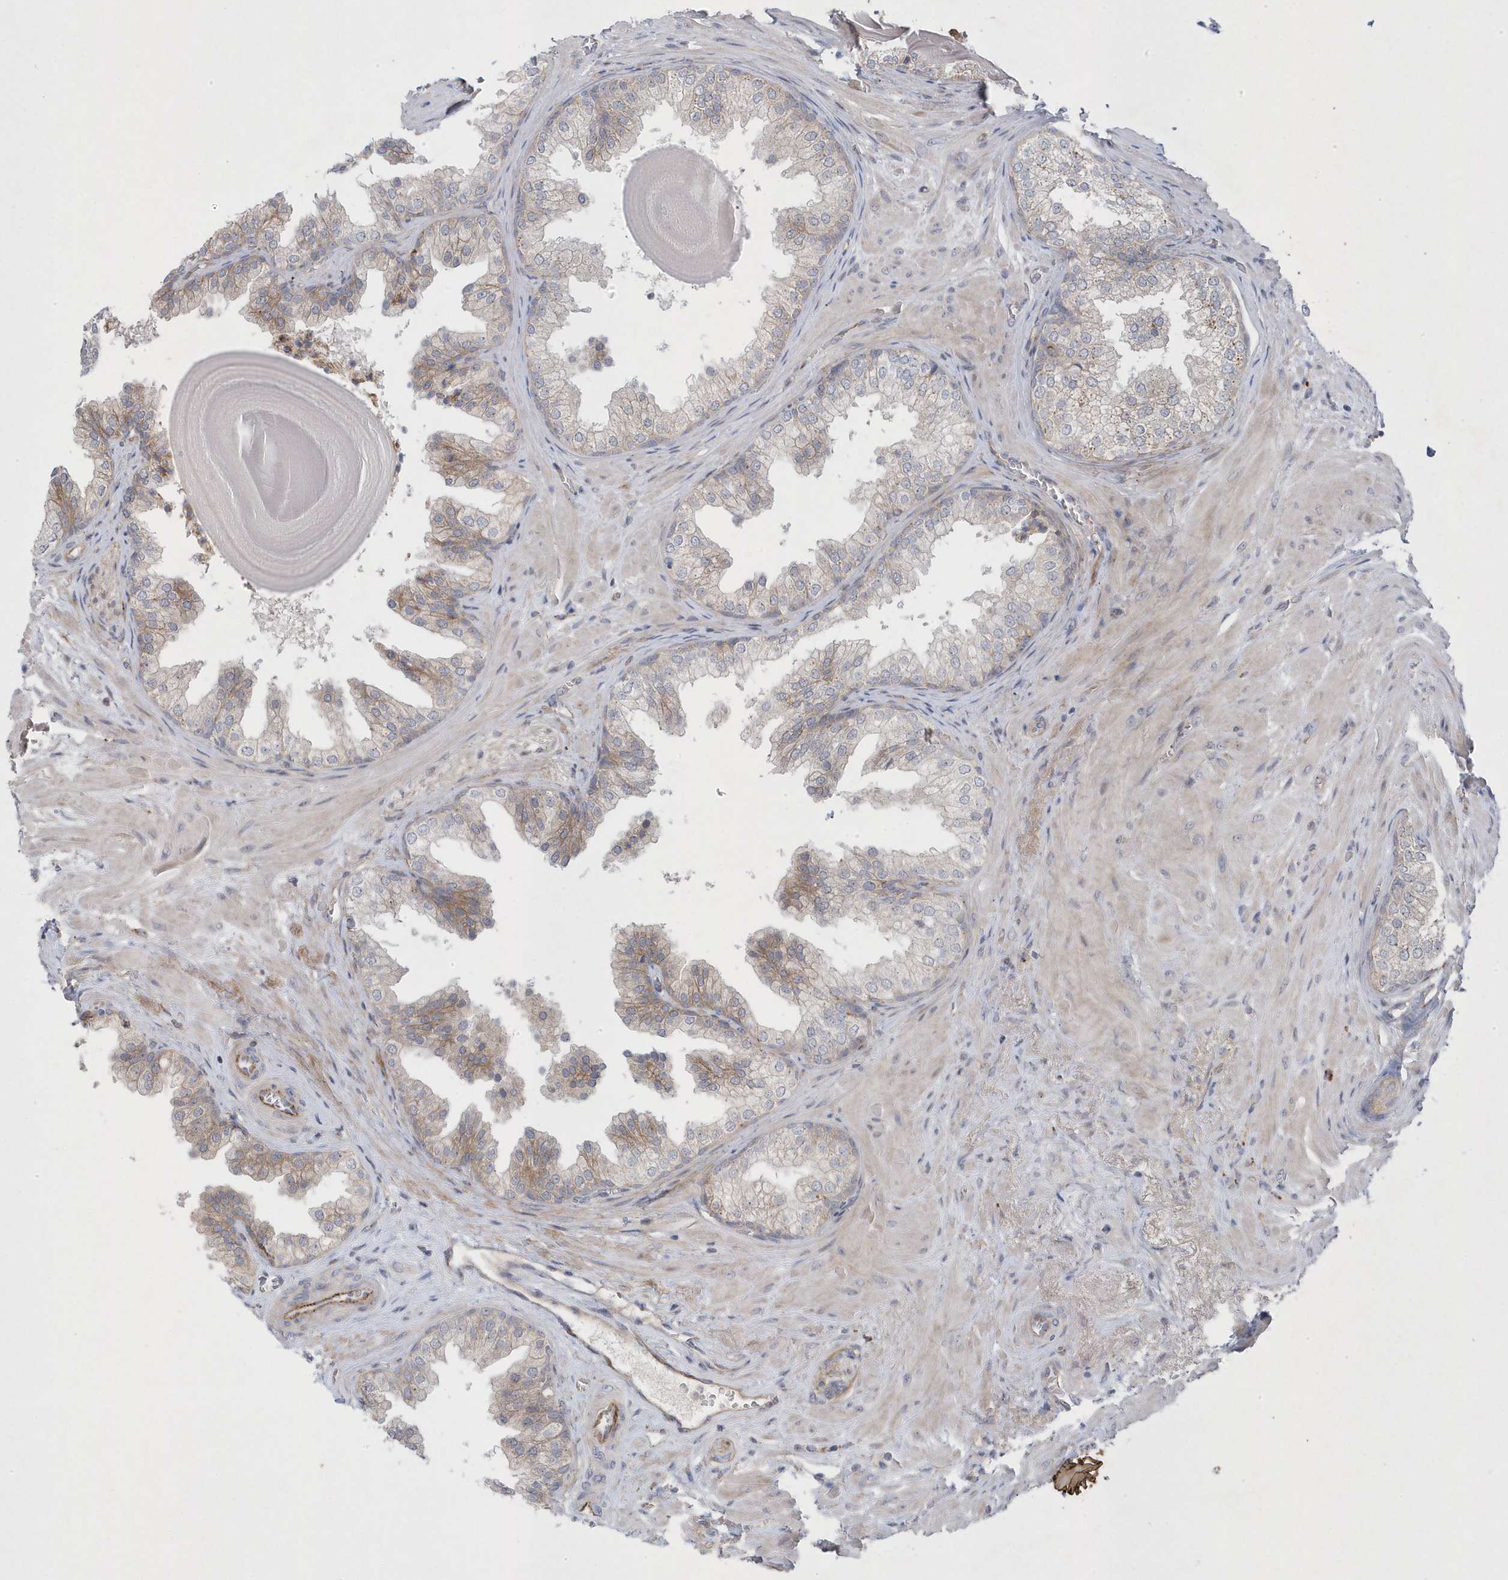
{"staining": {"intensity": "moderate", "quantity": "<25%", "location": "cytoplasmic/membranous"}, "tissue": "prostate", "cell_type": "Glandular cells", "image_type": "normal", "snomed": [{"axis": "morphology", "description": "Normal tissue, NOS"}, {"axis": "topography", "description": "Prostate"}], "caption": "Prostate stained with DAB (3,3'-diaminobenzidine) immunohistochemistry (IHC) demonstrates low levels of moderate cytoplasmic/membranous expression in about <25% of glandular cells.", "gene": "ANAPC1", "patient": {"sex": "male", "age": 48}}